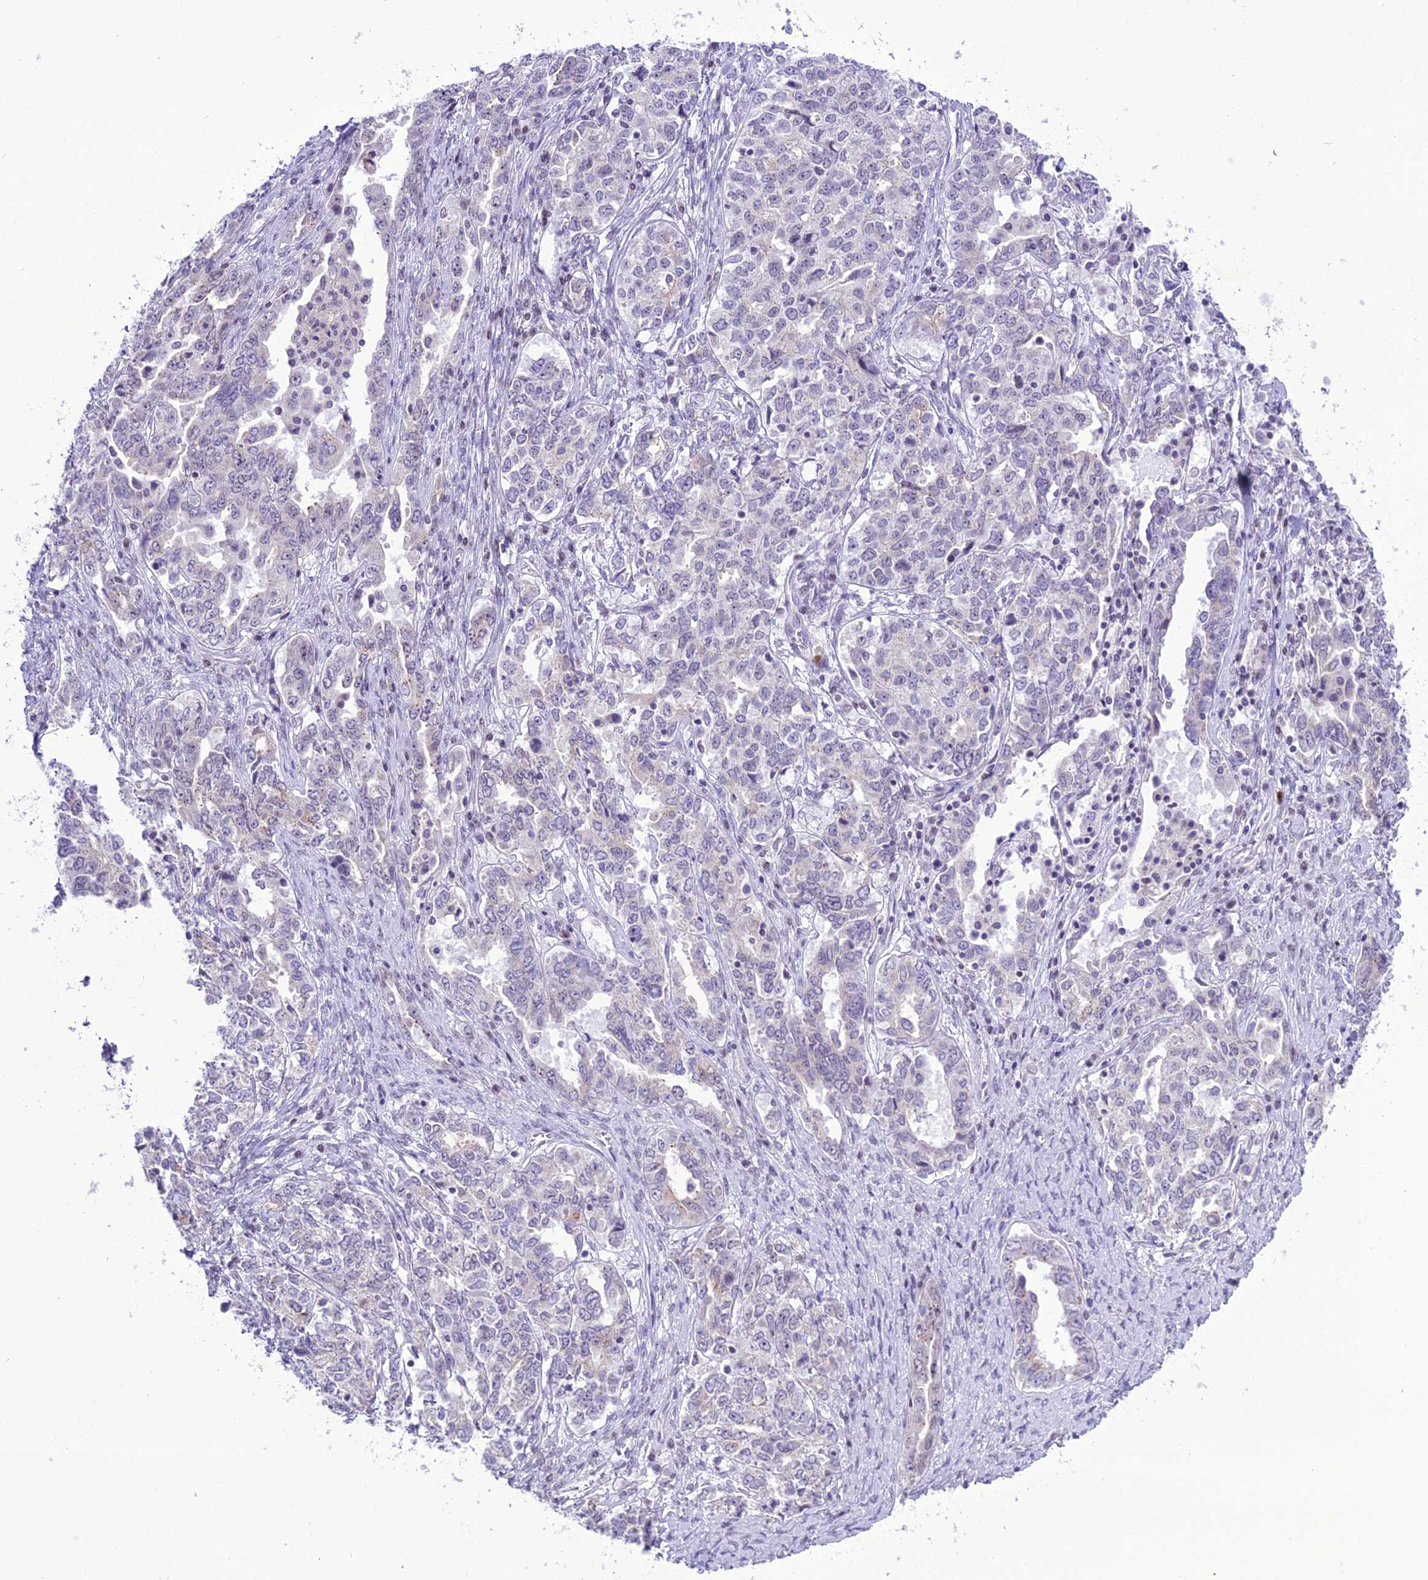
{"staining": {"intensity": "negative", "quantity": "none", "location": "none"}, "tissue": "ovarian cancer", "cell_type": "Tumor cells", "image_type": "cancer", "snomed": [{"axis": "morphology", "description": "Carcinoma, endometroid"}, {"axis": "topography", "description": "Ovary"}], "caption": "A micrograph of ovarian endometroid carcinoma stained for a protein demonstrates no brown staining in tumor cells. (DAB immunohistochemistry (IHC), high magnification).", "gene": "B9D2", "patient": {"sex": "female", "age": 62}}